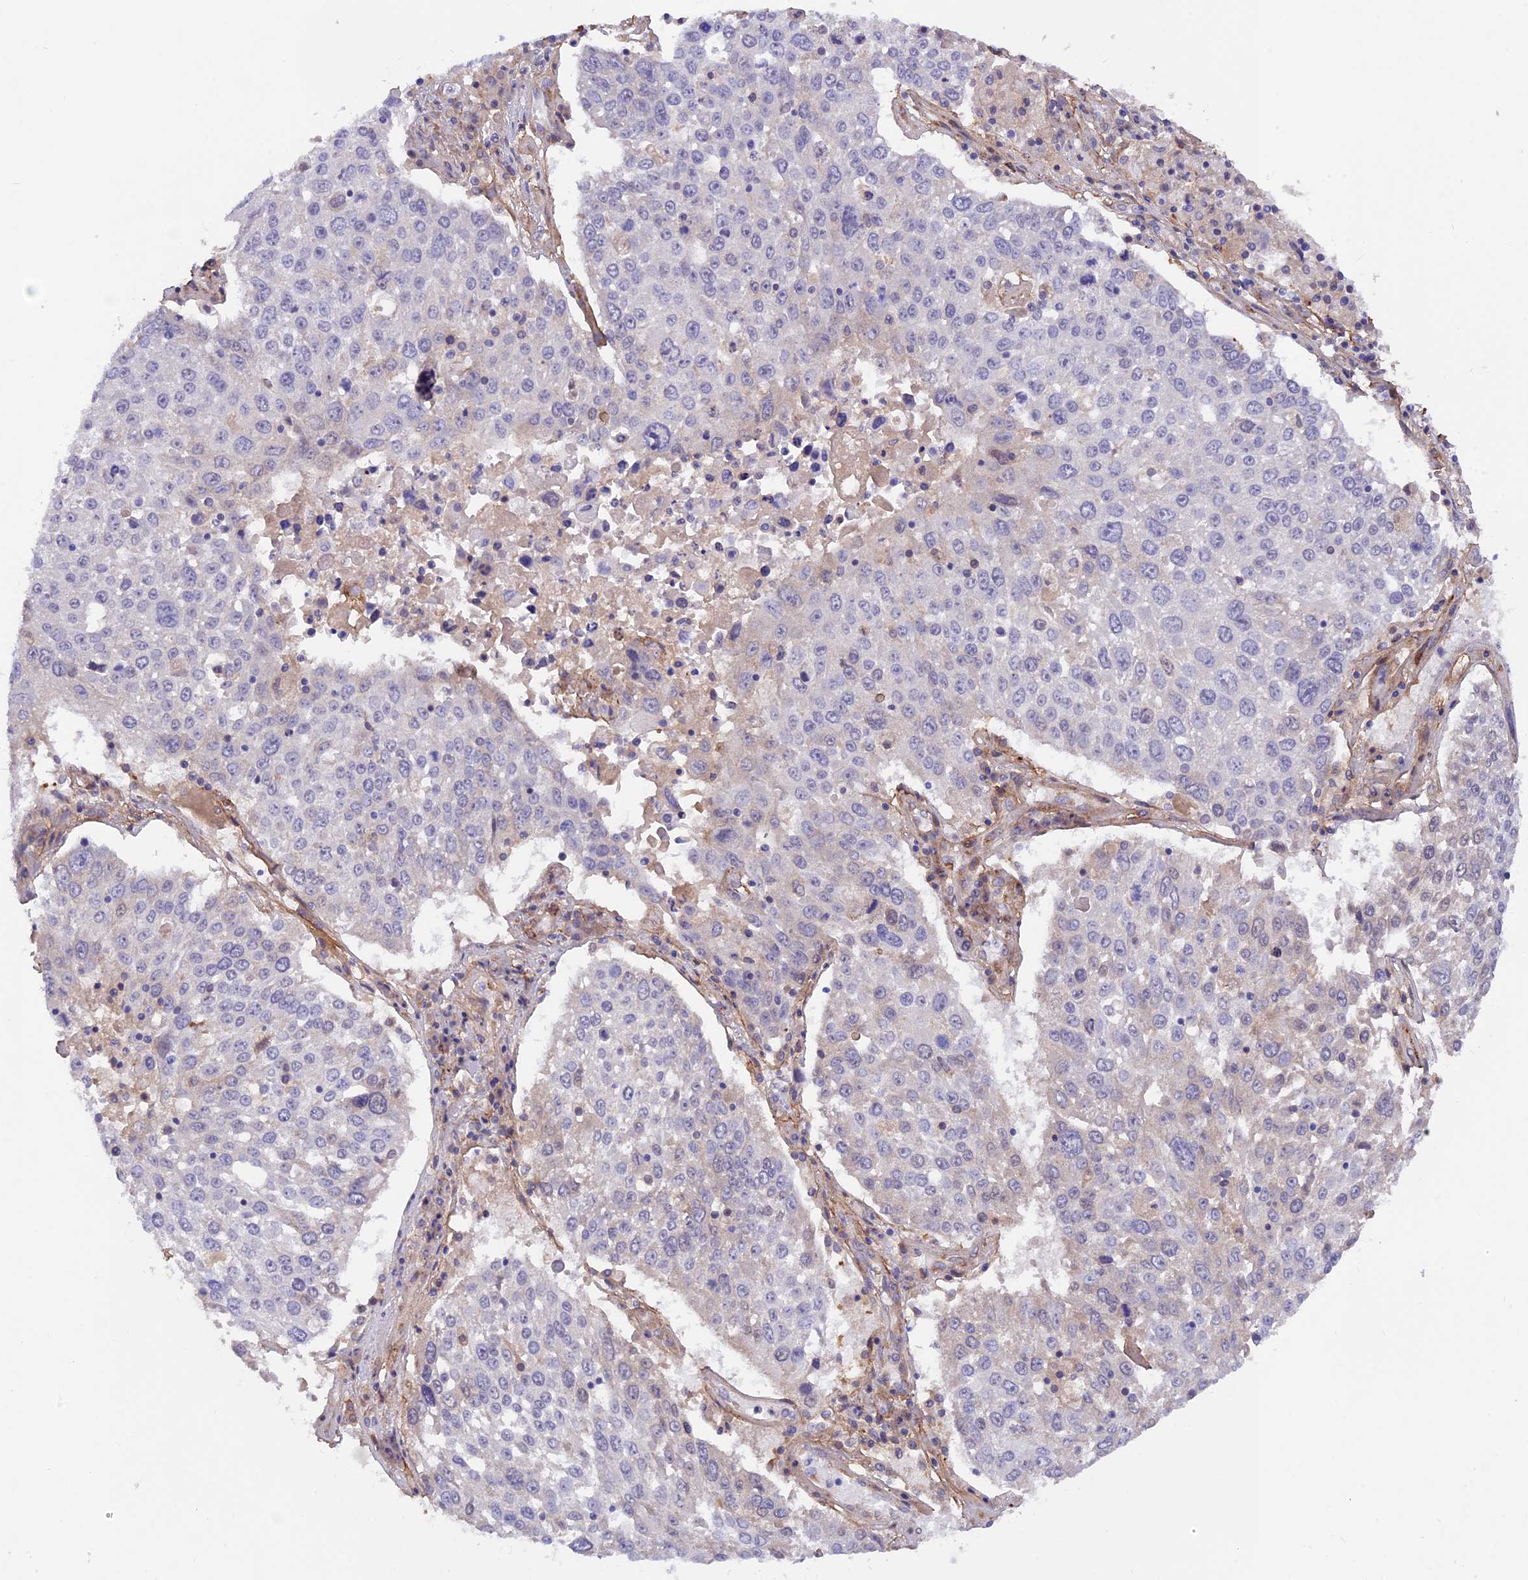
{"staining": {"intensity": "negative", "quantity": "none", "location": "none"}, "tissue": "lung cancer", "cell_type": "Tumor cells", "image_type": "cancer", "snomed": [{"axis": "morphology", "description": "Squamous cell carcinoma, NOS"}, {"axis": "topography", "description": "Lung"}], "caption": "The photomicrograph exhibits no staining of tumor cells in lung cancer (squamous cell carcinoma).", "gene": "COL4A3", "patient": {"sex": "male", "age": 65}}